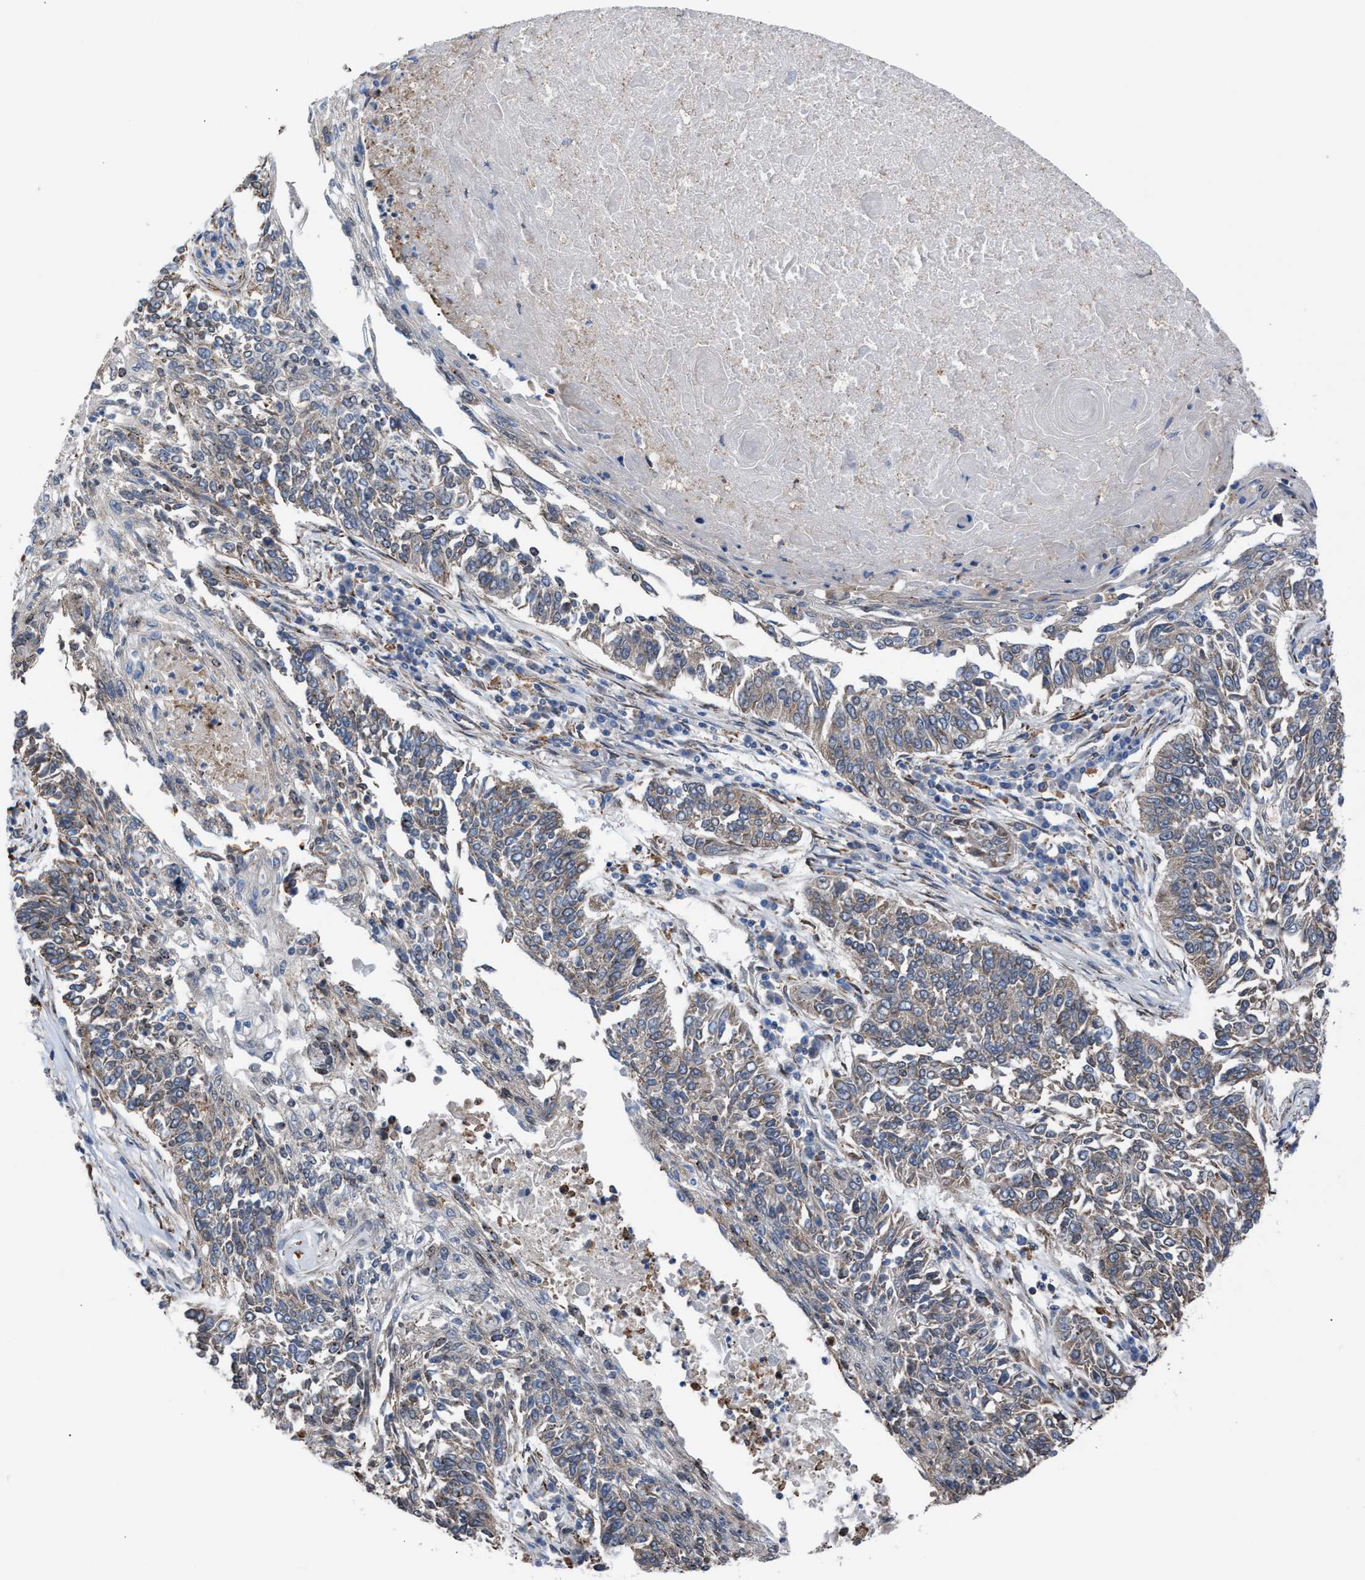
{"staining": {"intensity": "weak", "quantity": "25%-75%", "location": "cytoplasmic/membranous"}, "tissue": "lung cancer", "cell_type": "Tumor cells", "image_type": "cancer", "snomed": [{"axis": "morphology", "description": "Normal tissue, NOS"}, {"axis": "morphology", "description": "Squamous cell carcinoma, NOS"}, {"axis": "topography", "description": "Cartilage tissue"}, {"axis": "topography", "description": "Bronchus"}, {"axis": "topography", "description": "Lung"}], "caption": "Immunohistochemistry of squamous cell carcinoma (lung) demonstrates low levels of weak cytoplasmic/membranous expression in approximately 25%-75% of tumor cells.", "gene": "TP53BP2", "patient": {"sex": "female", "age": 49}}